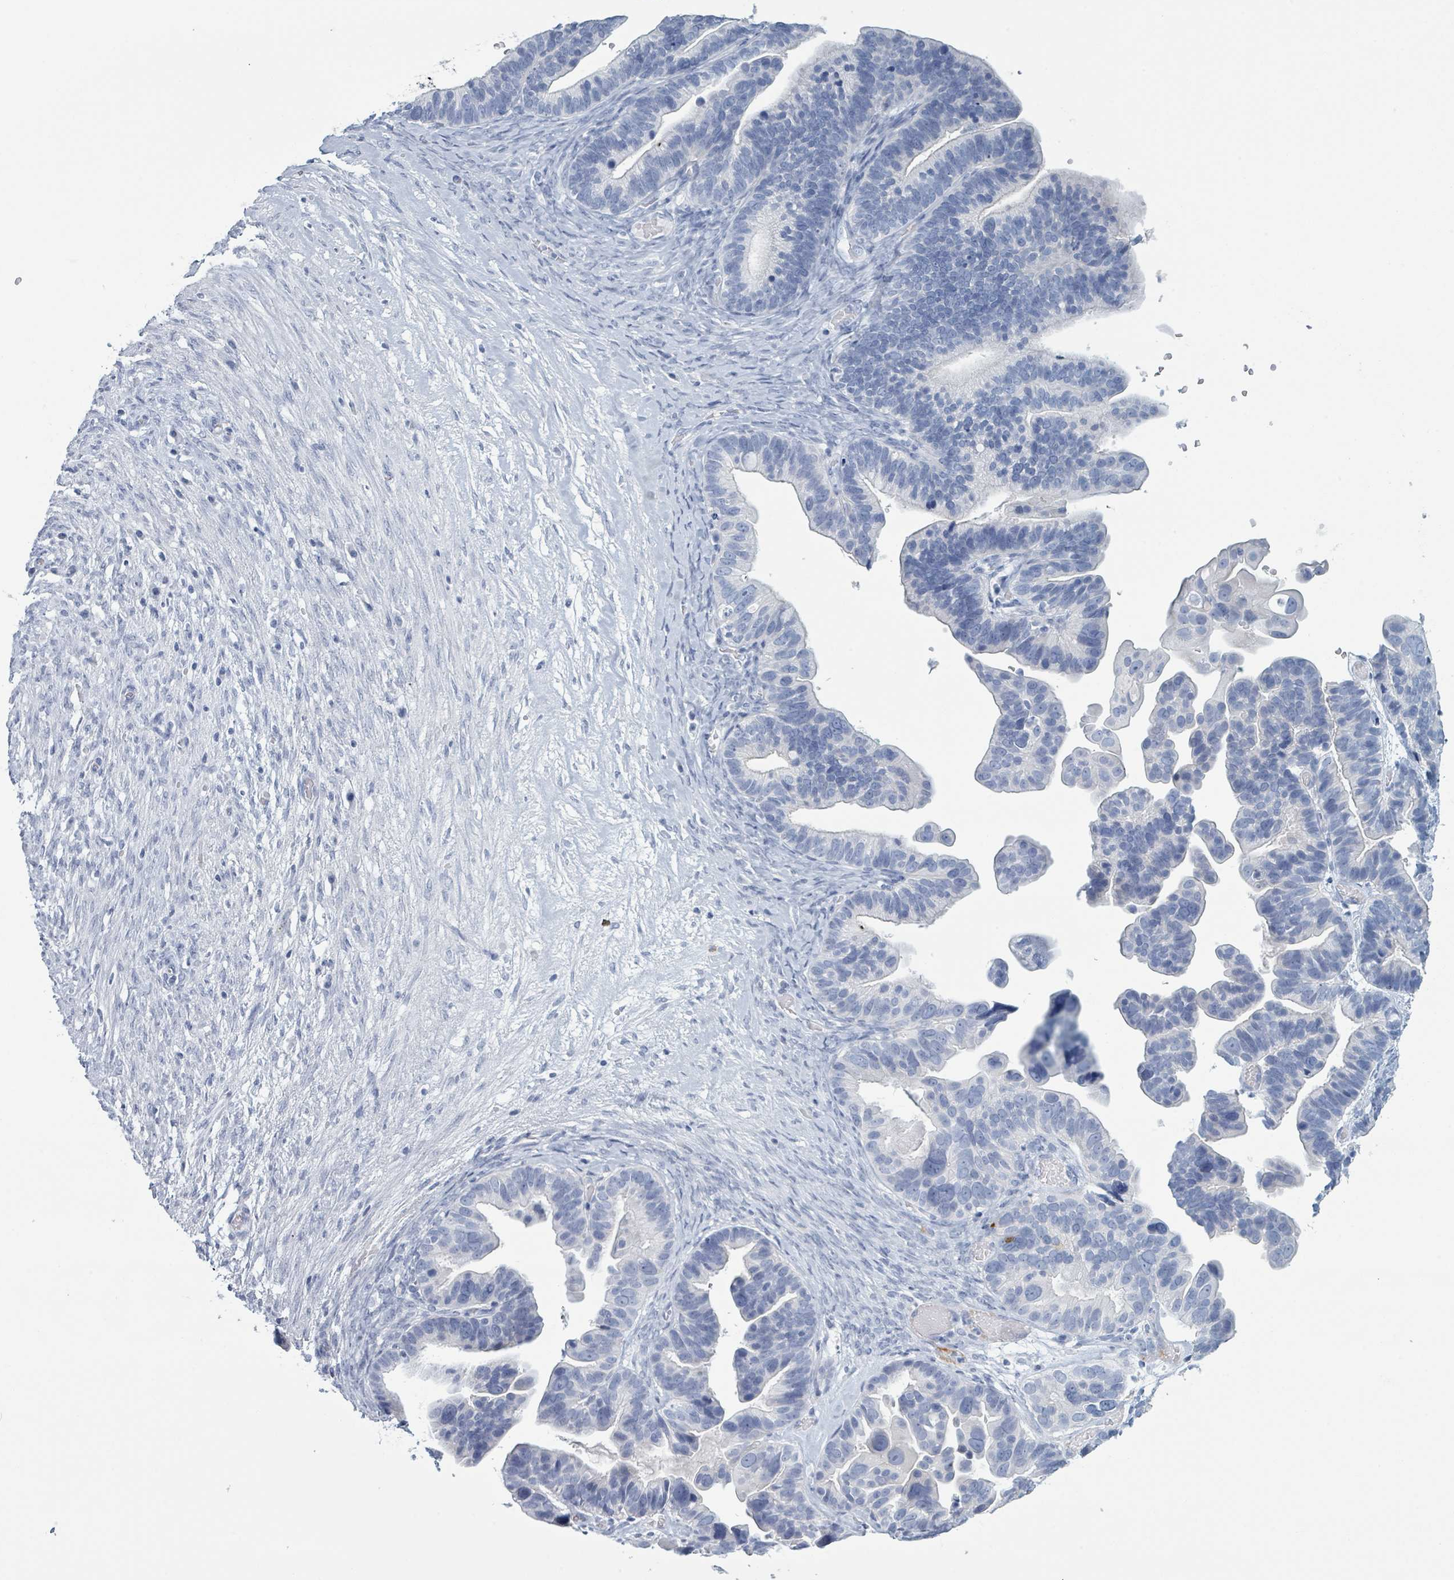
{"staining": {"intensity": "negative", "quantity": "none", "location": "none"}, "tissue": "ovarian cancer", "cell_type": "Tumor cells", "image_type": "cancer", "snomed": [{"axis": "morphology", "description": "Cystadenocarcinoma, serous, NOS"}, {"axis": "topography", "description": "Ovary"}], "caption": "This photomicrograph is of ovarian cancer (serous cystadenocarcinoma) stained with IHC to label a protein in brown with the nuclei are counter-stained blue. There is no staining in tumor cells.", "gene": "VPS13D", "patient": {"sex": "female", "age": 56}}